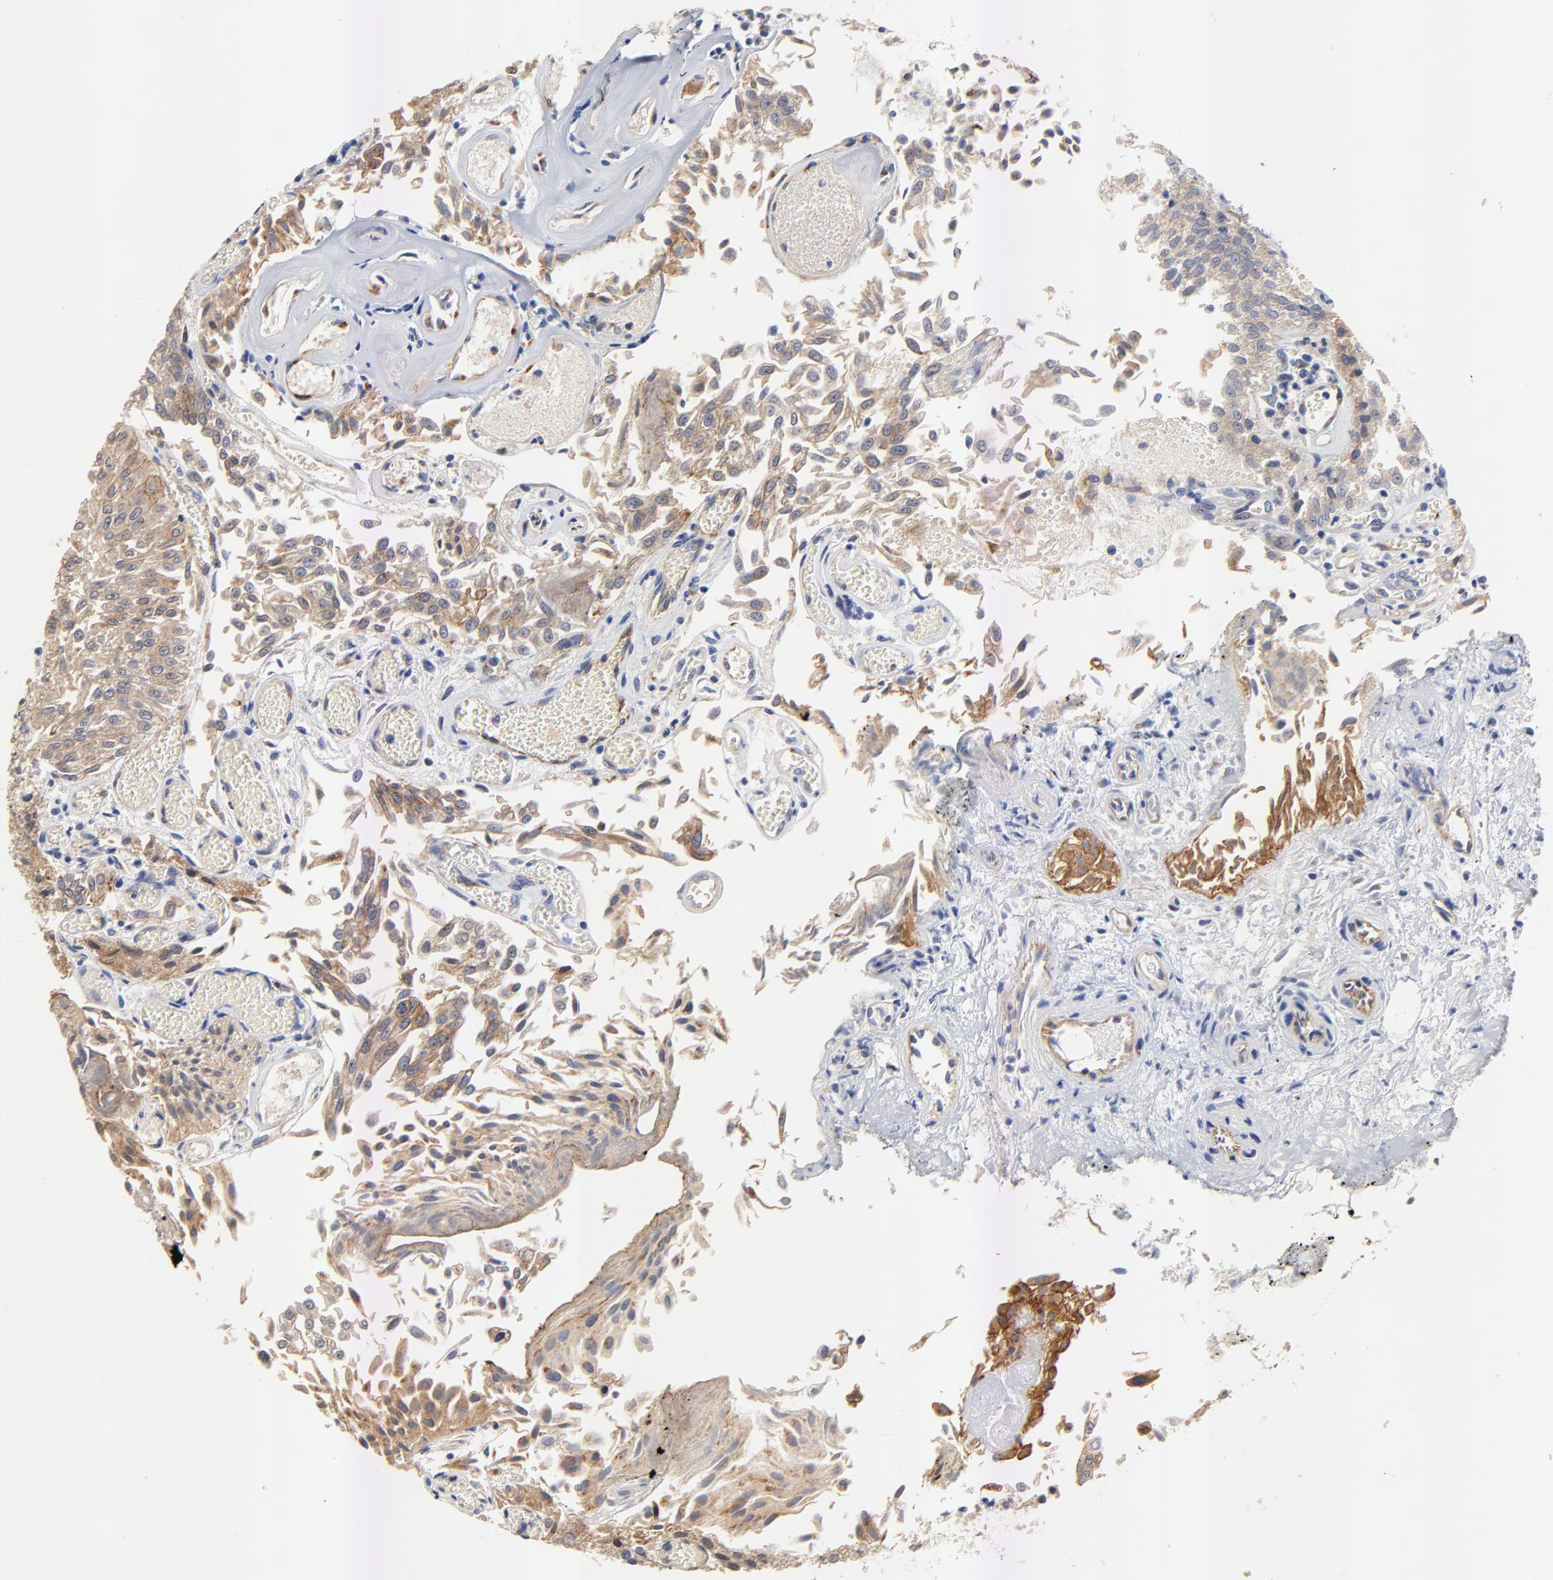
{"staining": {"intensity": "moderate", "quantity": ">75%", "location": "cytoplasmic/membranous"}, "tissue": "urothelial cancer", "cell_type": "Tumor cells", "image_type": "cancer", "snomed": [{"axis": "morphology", "description": "Urothelial carcinoma, Low grade"}, {"axis": "topography", "description": "Urinary bladder"}], "caption": "Approximately >75% of tumor cells in human low-grade urothelial carcinoma demonstrate moderate cytoplasmic/membranous protein staining as visualized by brown immunohistochemical staining.", "gene": "FBXL2", "patient": {"sex": "male", "age": 86}}